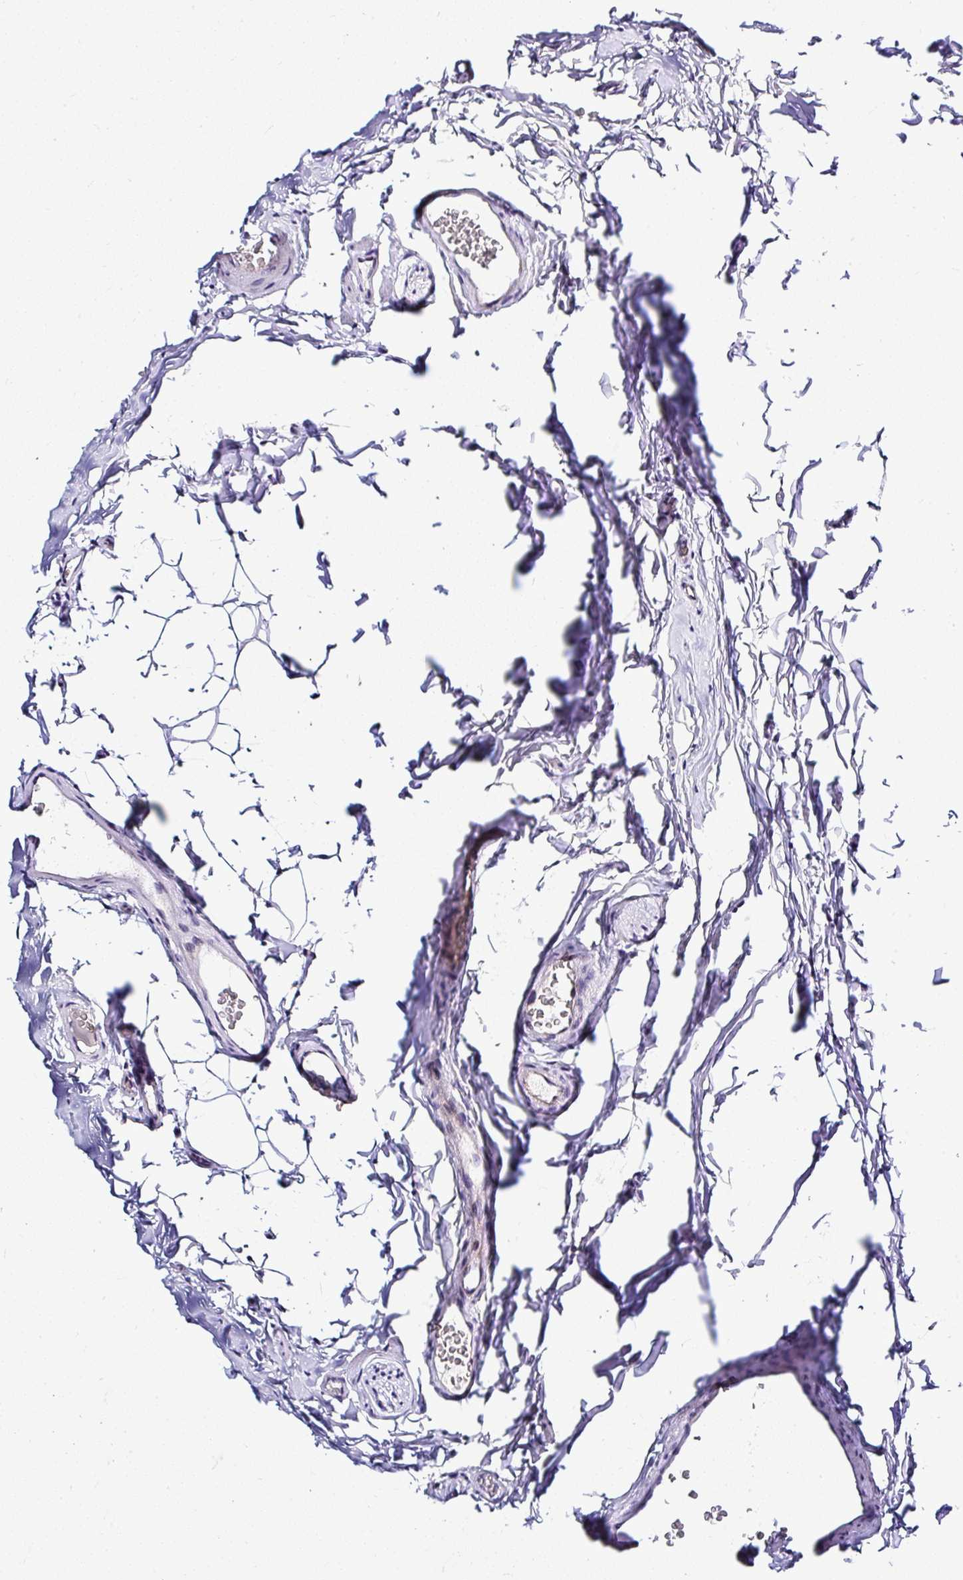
{"staining": {"intensity": "weak", "quantity": "25%-75%", "location": "cytoplasmic/membranous"}, "tissue": "epididymis", "cell_type": "Glandular cells", "image_type": "normal", "snomed": [{"axis": "morphology", "description": "Normal tissue, NOS"}, {"axis": "topography", "description": "Epididymis"}], "caption": "Immunohistochemical staining of unremarkable epididymis demonstrates 25%-75% levels of weak cytoplasmic/membranous protein staining in approximately 25%-75% of glandular cells. (Brightfield microscopy of DAB IHC at high magnification).", "gene": "DEPDC5", "patient": {"sex": "male", "age": 24}}